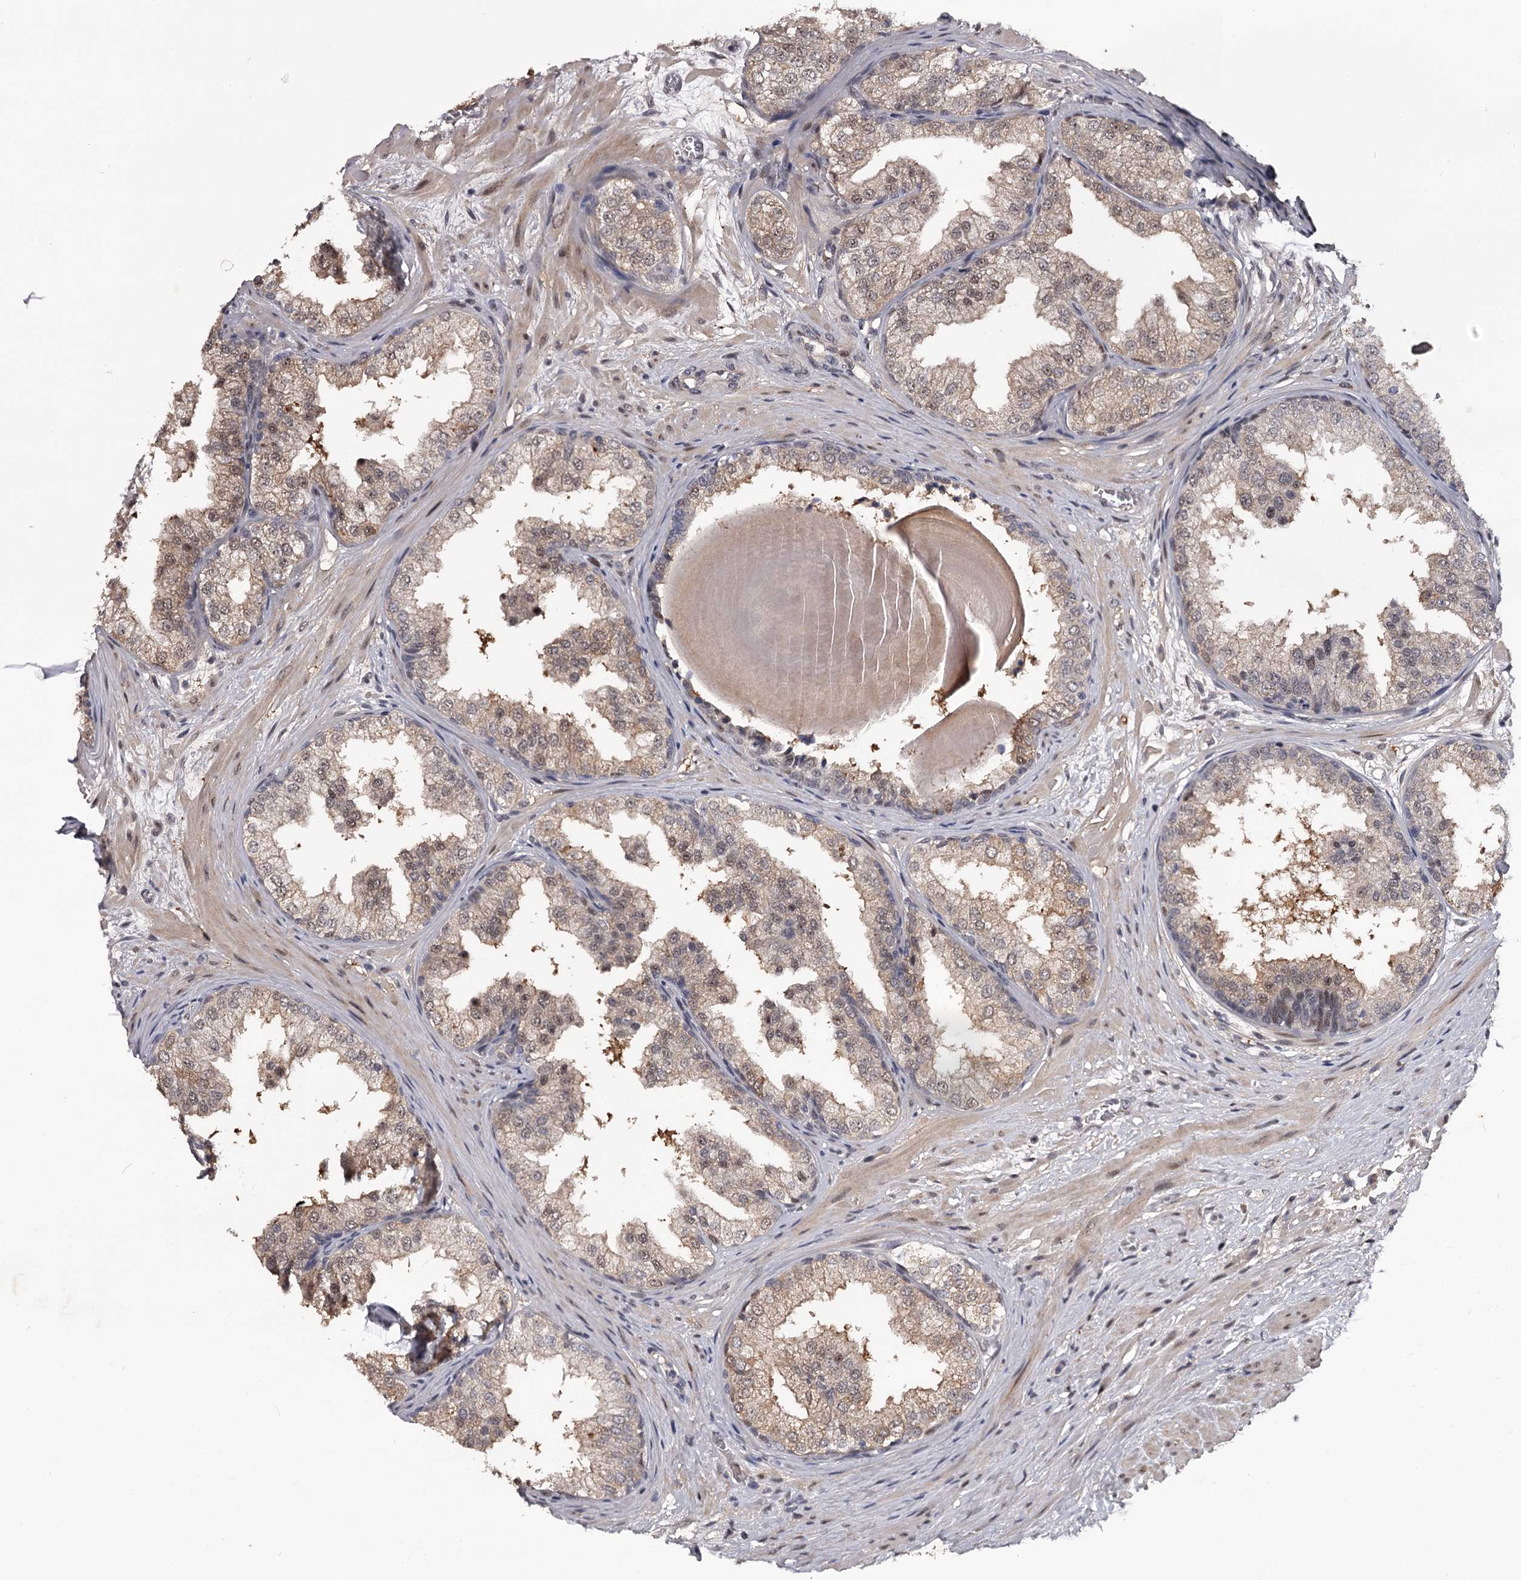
{"staining": {"intensity": "weak", "quantity": "25%-75%", "location": "cytoplasmic/membranous,nuclear"}, "tissue": "prostate", "cell_type": "Glandular cells", "image_type": "normal", "snomed": [{"axis": "morphology", "description": "Normal tissue, NOS"}, {"axis": "topography", "description": "Prostate"}], "caption": "The histopathology image displays a brown stain indicating the presence of a protein in the cytoplasmic/membranous,nuclear of glandular cells in prostate.", "gene": "RNF44", "patient": {"sex": "male", "age": 48}}